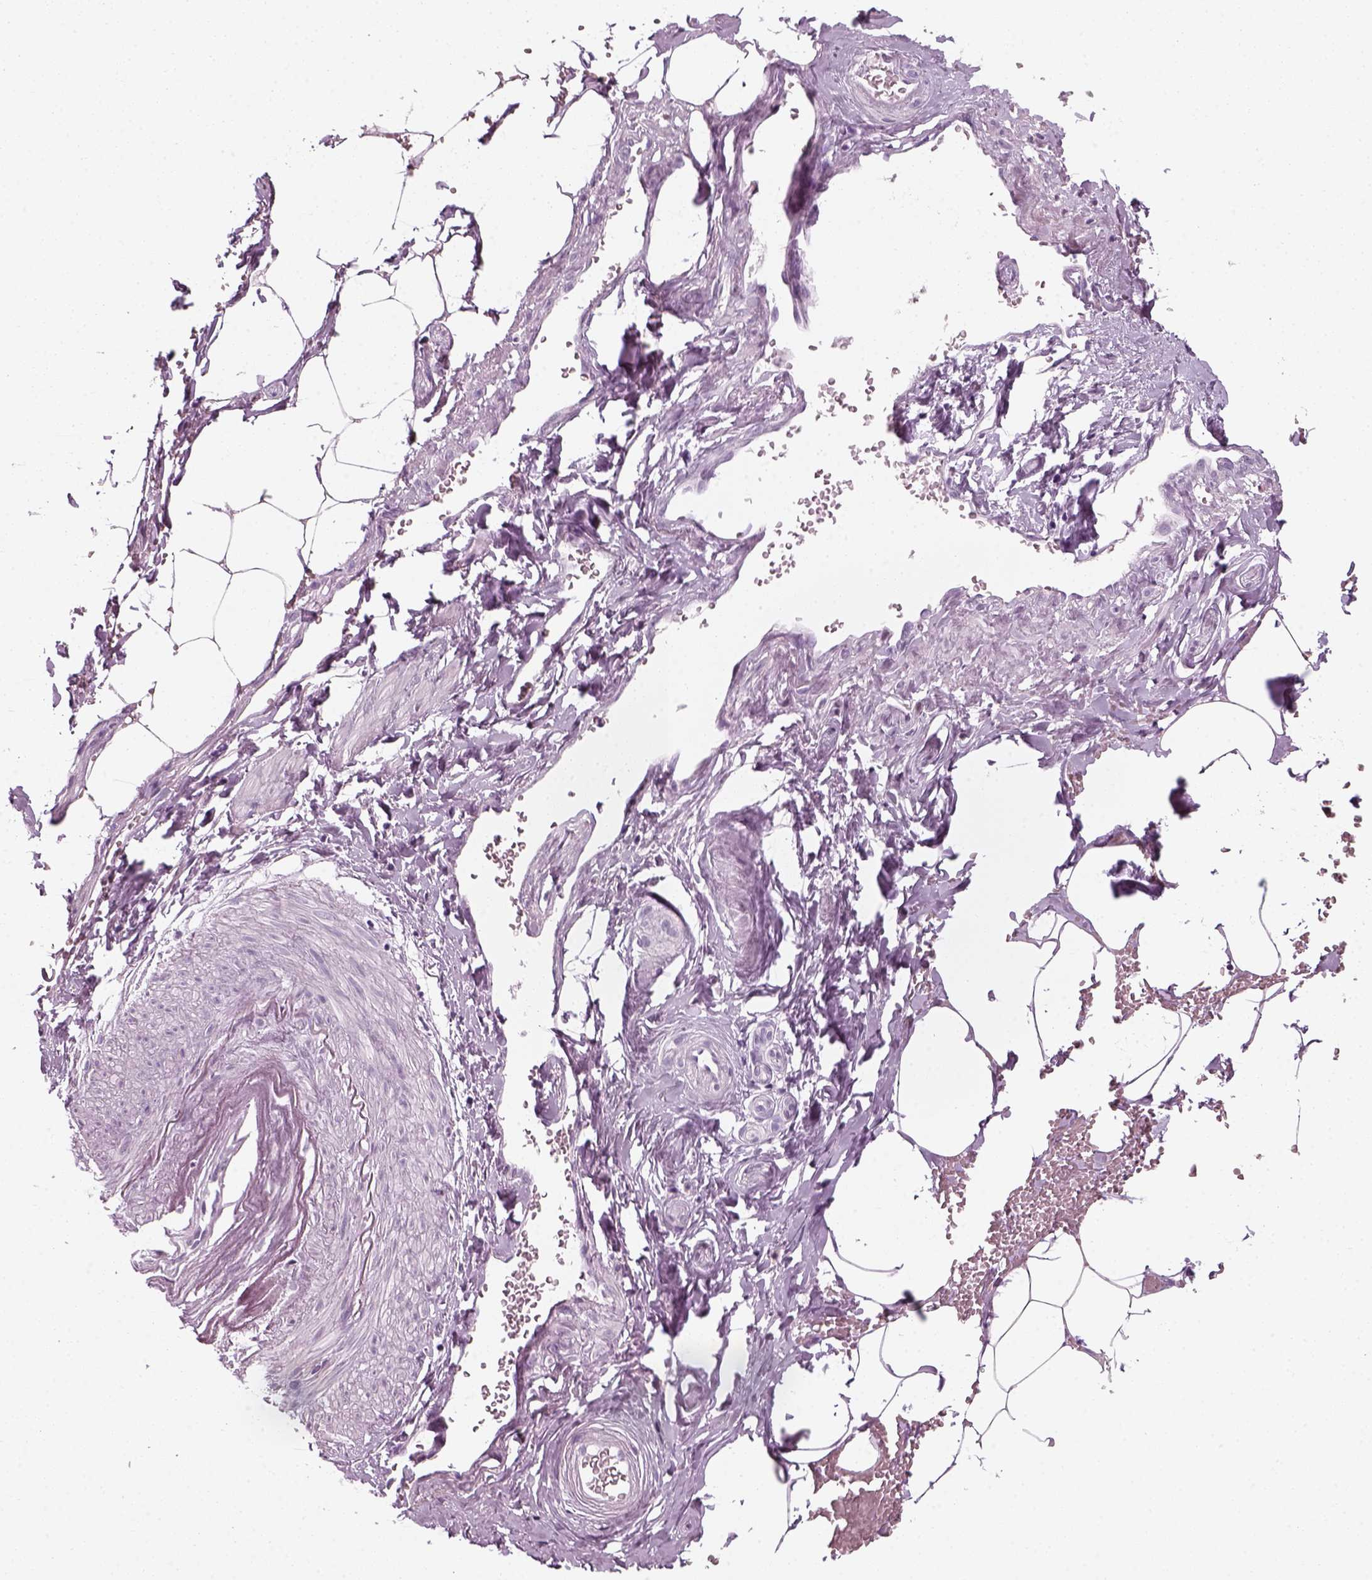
{"staining": {"intensity": "negative", "quantity": "none", "location": "none"}, "tissue": "adipose tissue", "cell_type": "Adipocytes", "image_type": "normal", "snomed": [{"axis": "morphology", "description": "Normal tissue, NOS"}, {"axis": "topography", "description": "Prostate"}, {"axis": "topography", "description": "Peripheral nerve tissue"}], "caption": "This photomicrograph is of benign adipose tissue stained with IHC to label a protein in brown with the nuclei are counter-stained blue. There is no staining in adipocytes. (DAB (3,3'-diaminobenzidine) immunohistochemistry (IHC) visualized using brightfield microscopy, high magnification).", "gene": "KRT75", "patient": {"sex": "male", "age": 55}}